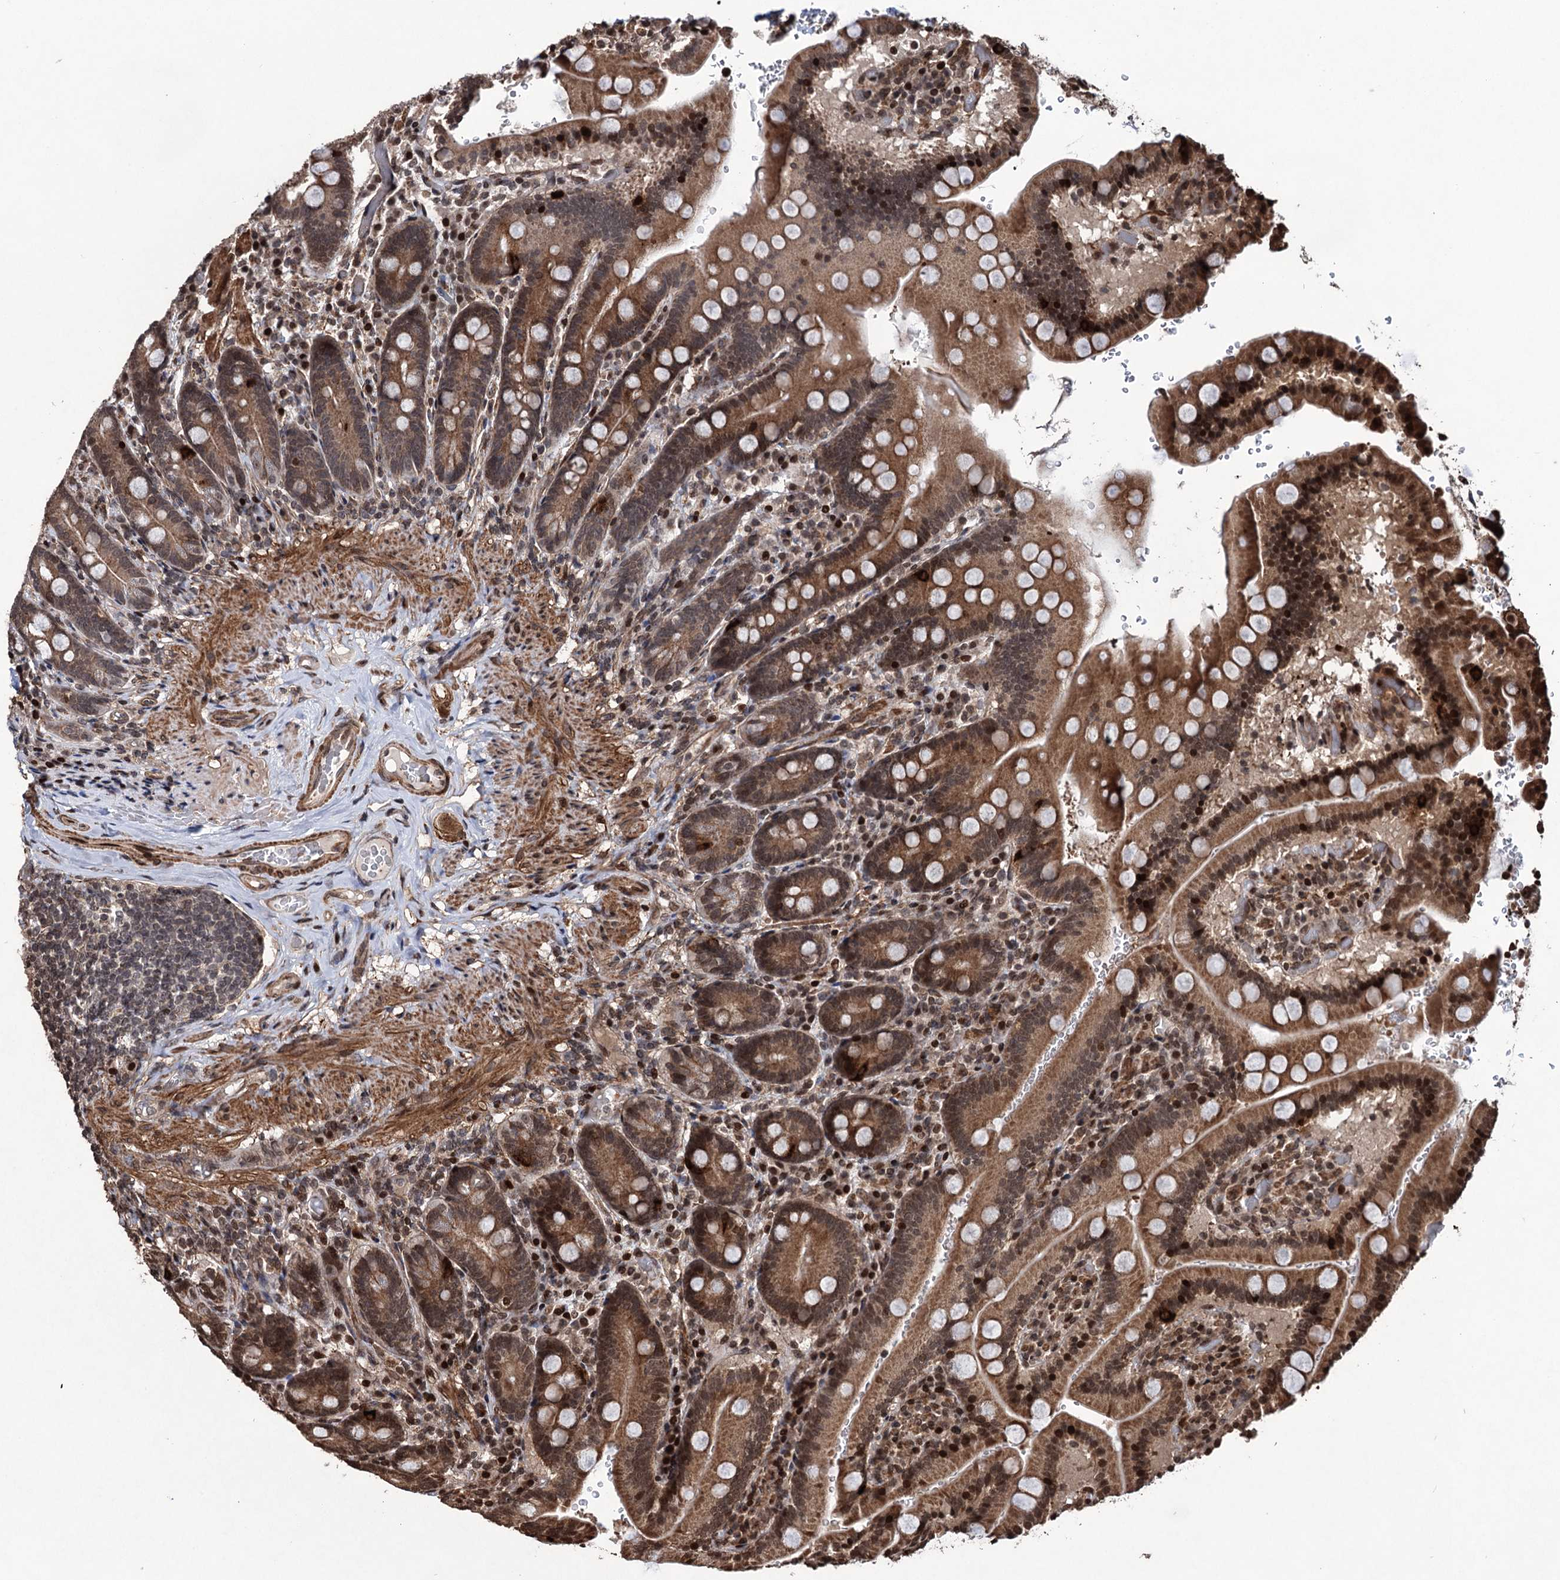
{"staining": {"intensity": "strong", "quantity": ">75%", "location": "cytoplasmic/membranous,nuclear"}, "tissue": "duodenum", "cell_type": "Glandular cells", "image_type": "normal", "snomed": [{"axis": "morphology", "description": "Normal tissue, NOS"}, {"axis": "topography", "description": "Duodenum"}], "caption": "DAB (3,3'-diaminobenzidine) immunohistochemical staining of unremarkable duodenum demonstrates strong cytoplasmic/membranous,nuclear protein staining in approximately >75% of glandular cells. The staining was performed using DAB to visualize the protein expression in brown, while the nuclei were stained in blue with hematoxylin (Magnification: 20x).", "gene": "EYA4", "patient": {"sex": "female", "age": 62}}